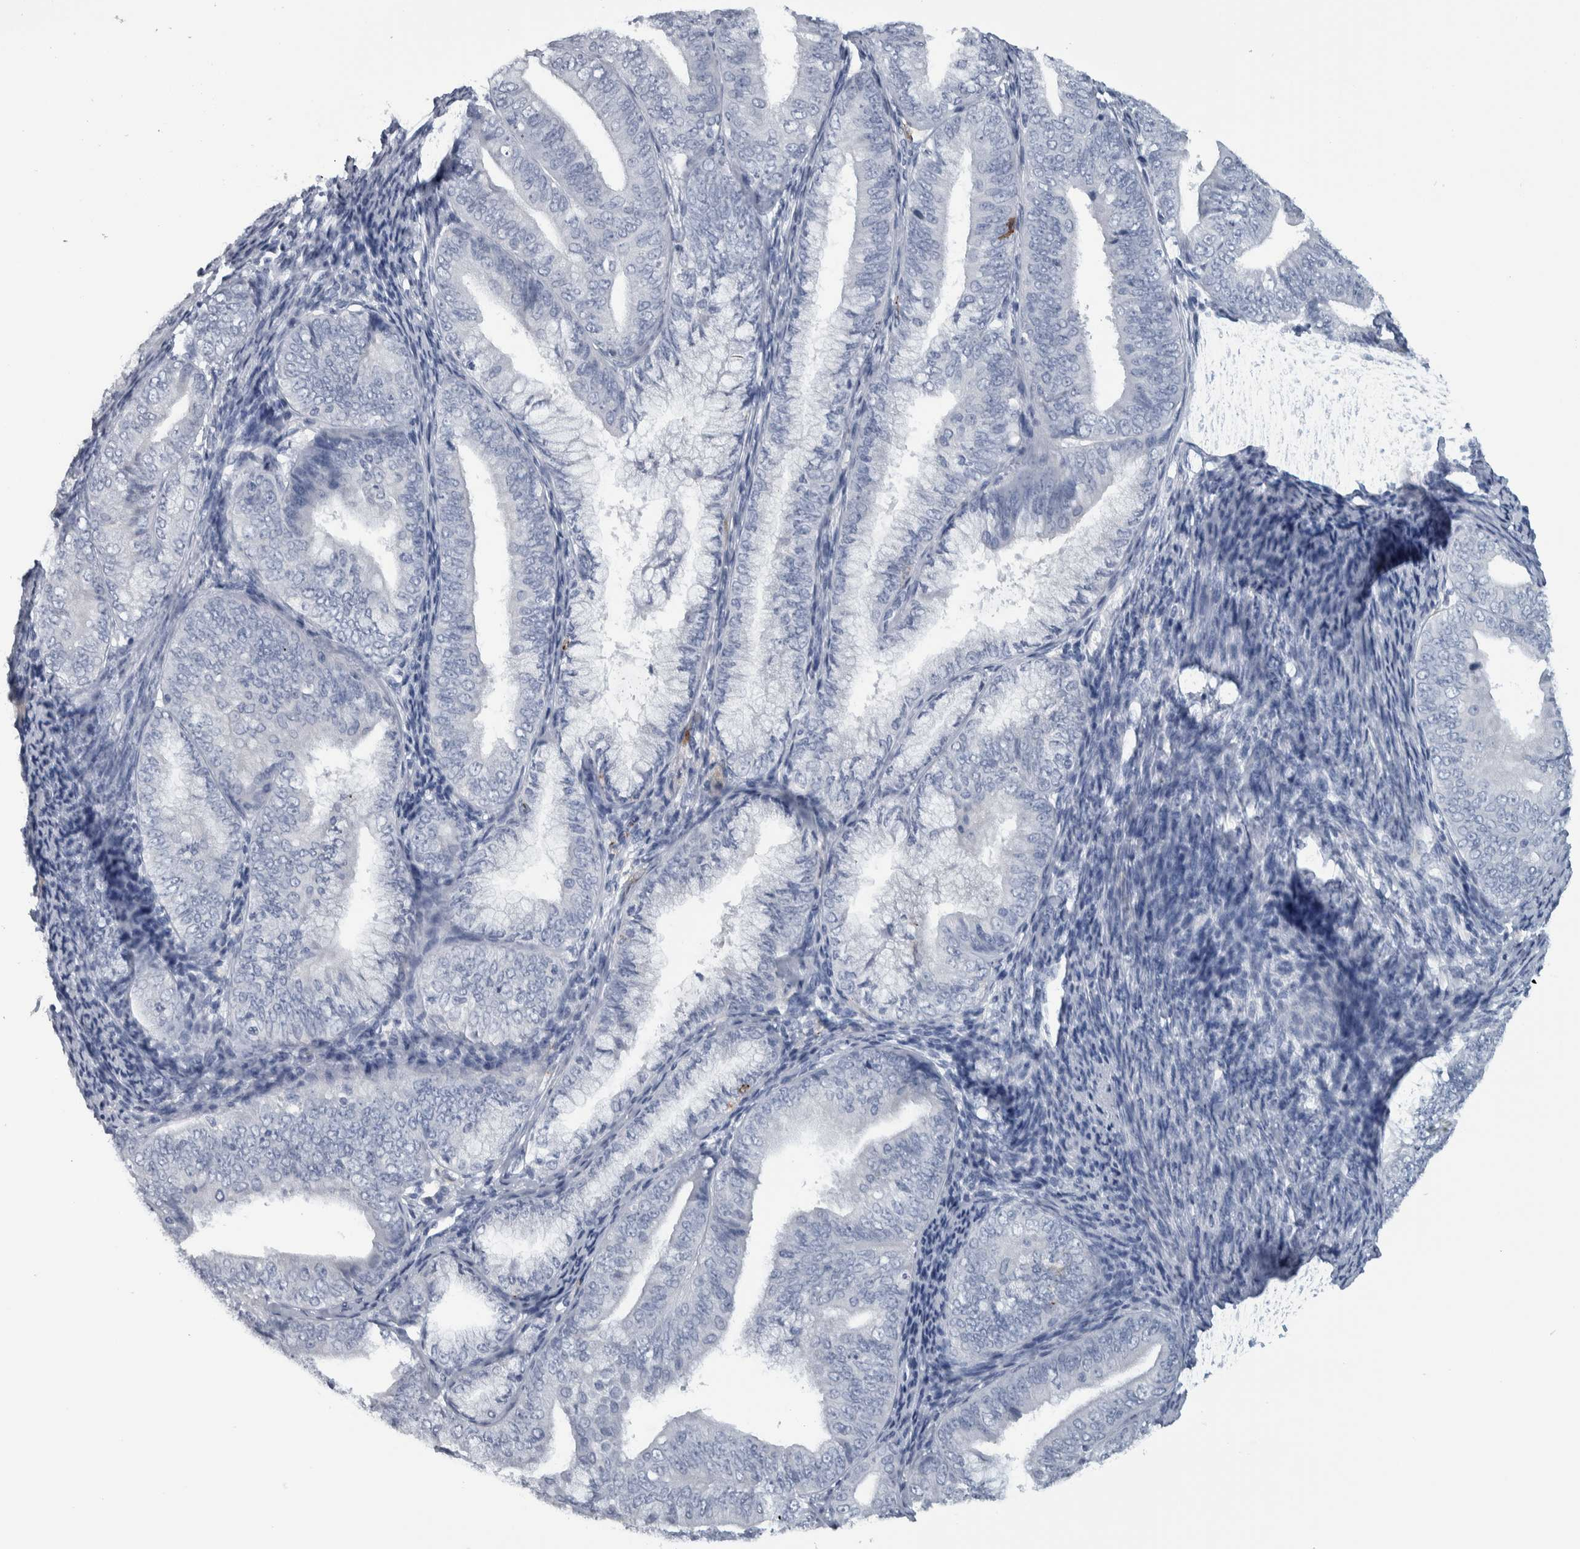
{"staining": {"intensity": "negative", "quantity": "none", "location": "none"}, "tissue": "endometrial cancer", "cell_type": "Tumor cells", "image_type": "cancer", "snomed": [{"axis": "morphology", "description": "Adenocarcinoma, NOS"}, {"axis": "topography", "description": "Endometrium"}], "caption": "This is a photomicrograph of immunohistochemistry (IHC) staining of adenocarcinoma (endometrial), which shows no expression in tumor cells. (DAB (3,3'-diaminobenzidine) IHC, high magnification).", "gene": "CDH17", "patient": {"sex": "female", "age": 63}}